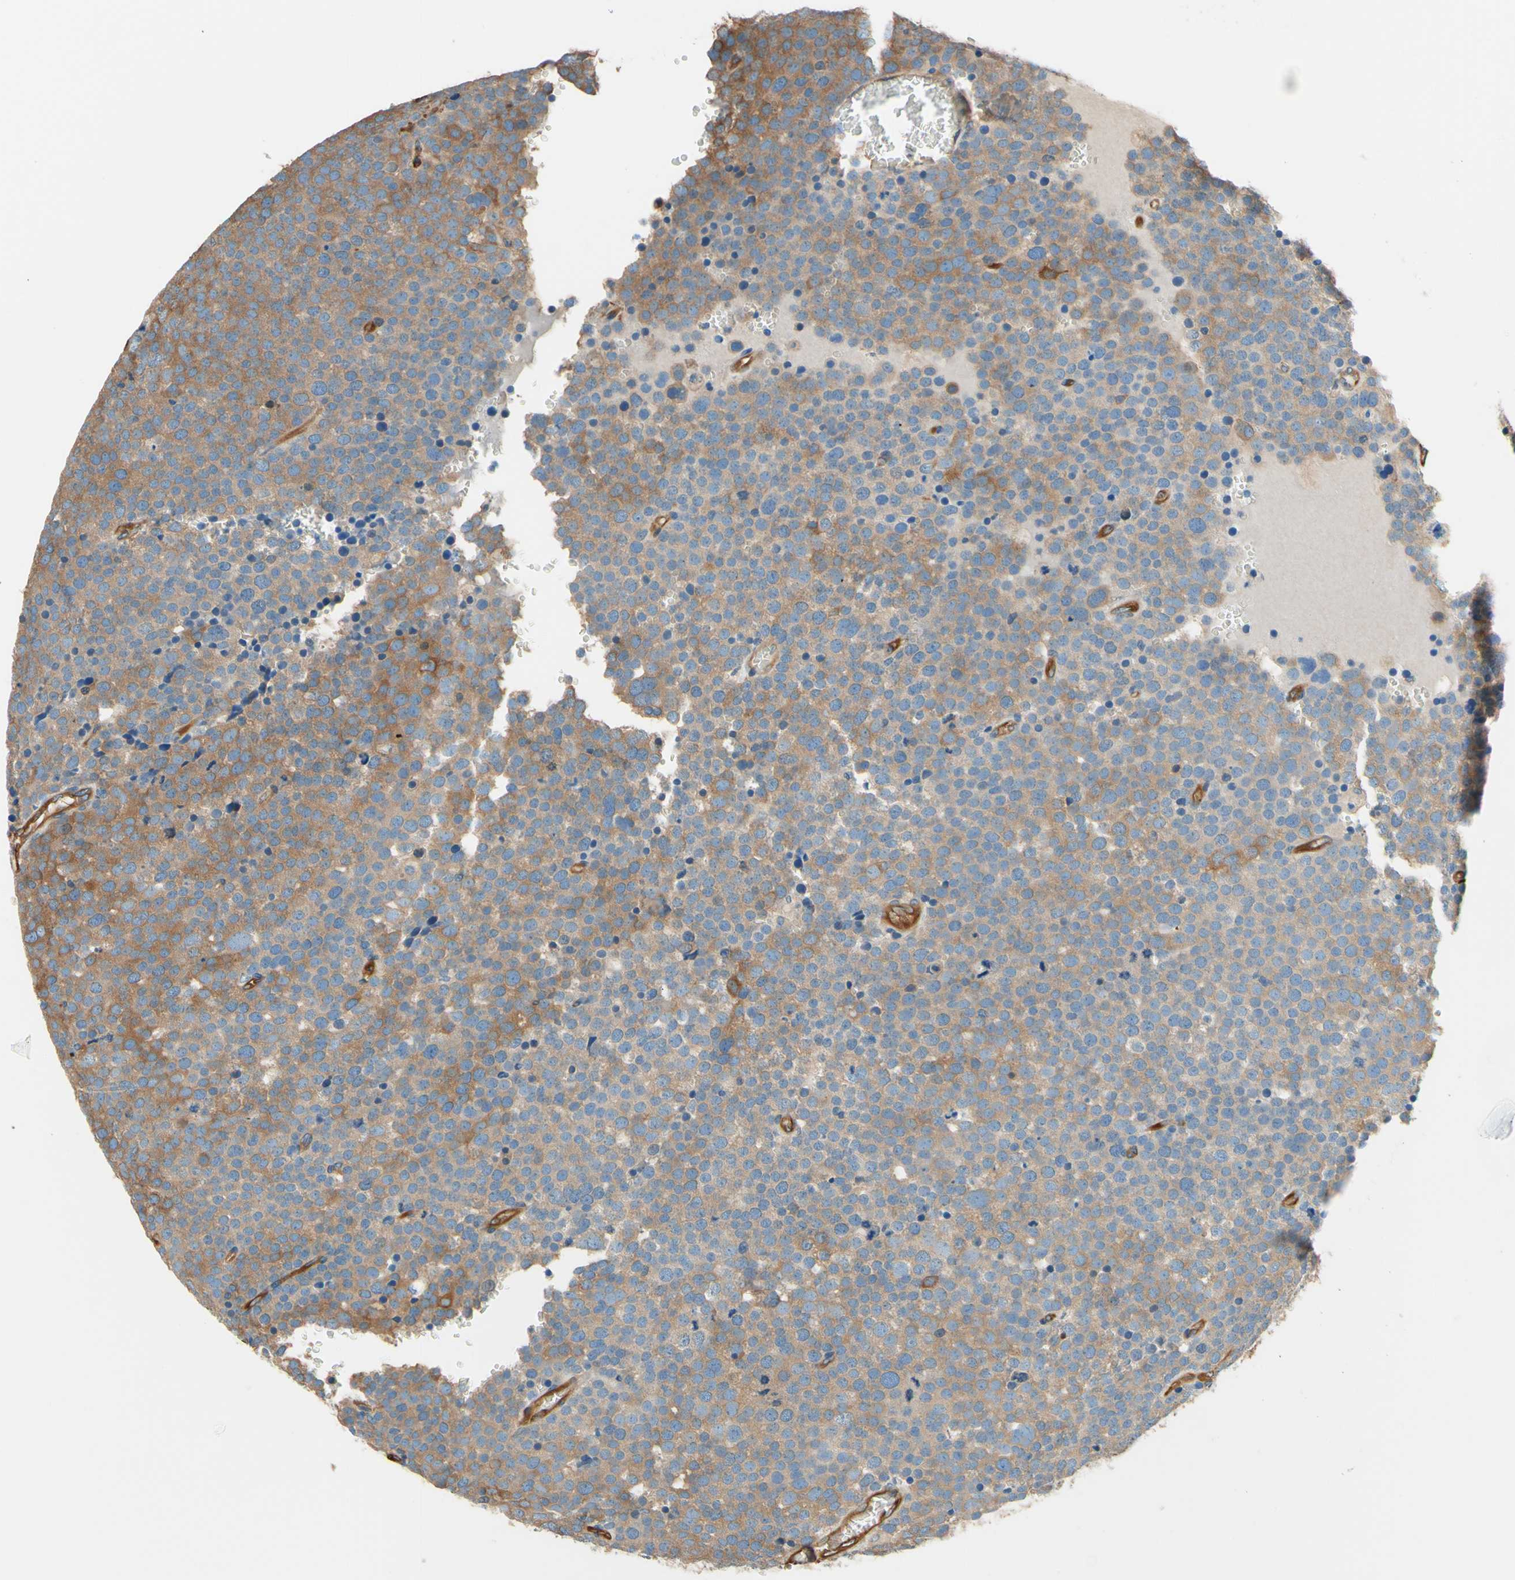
{"staining": {"intensity": "moderate", "quantity": ">75%", "location": "cytoplasmic/membranous"}, "tissue": "testis cancer", "cell_type": "Tumor cells", "image_type": "cancer", "snomed": [{"axis": "morphology", "description": "Seminoma, NOS"}, {"axis": "topography", "description": "Testis"}], "caption": "Protein staining of testis cancer tissue exhibits moderate cytoplasmic/membranous staining in about >75% of tumor cells. Immunohistochemistry stains the protein in brown and the nuclei are stained blue.", "gene": "DPYSL3", "patient": {"sex": "male", "age": 71}}